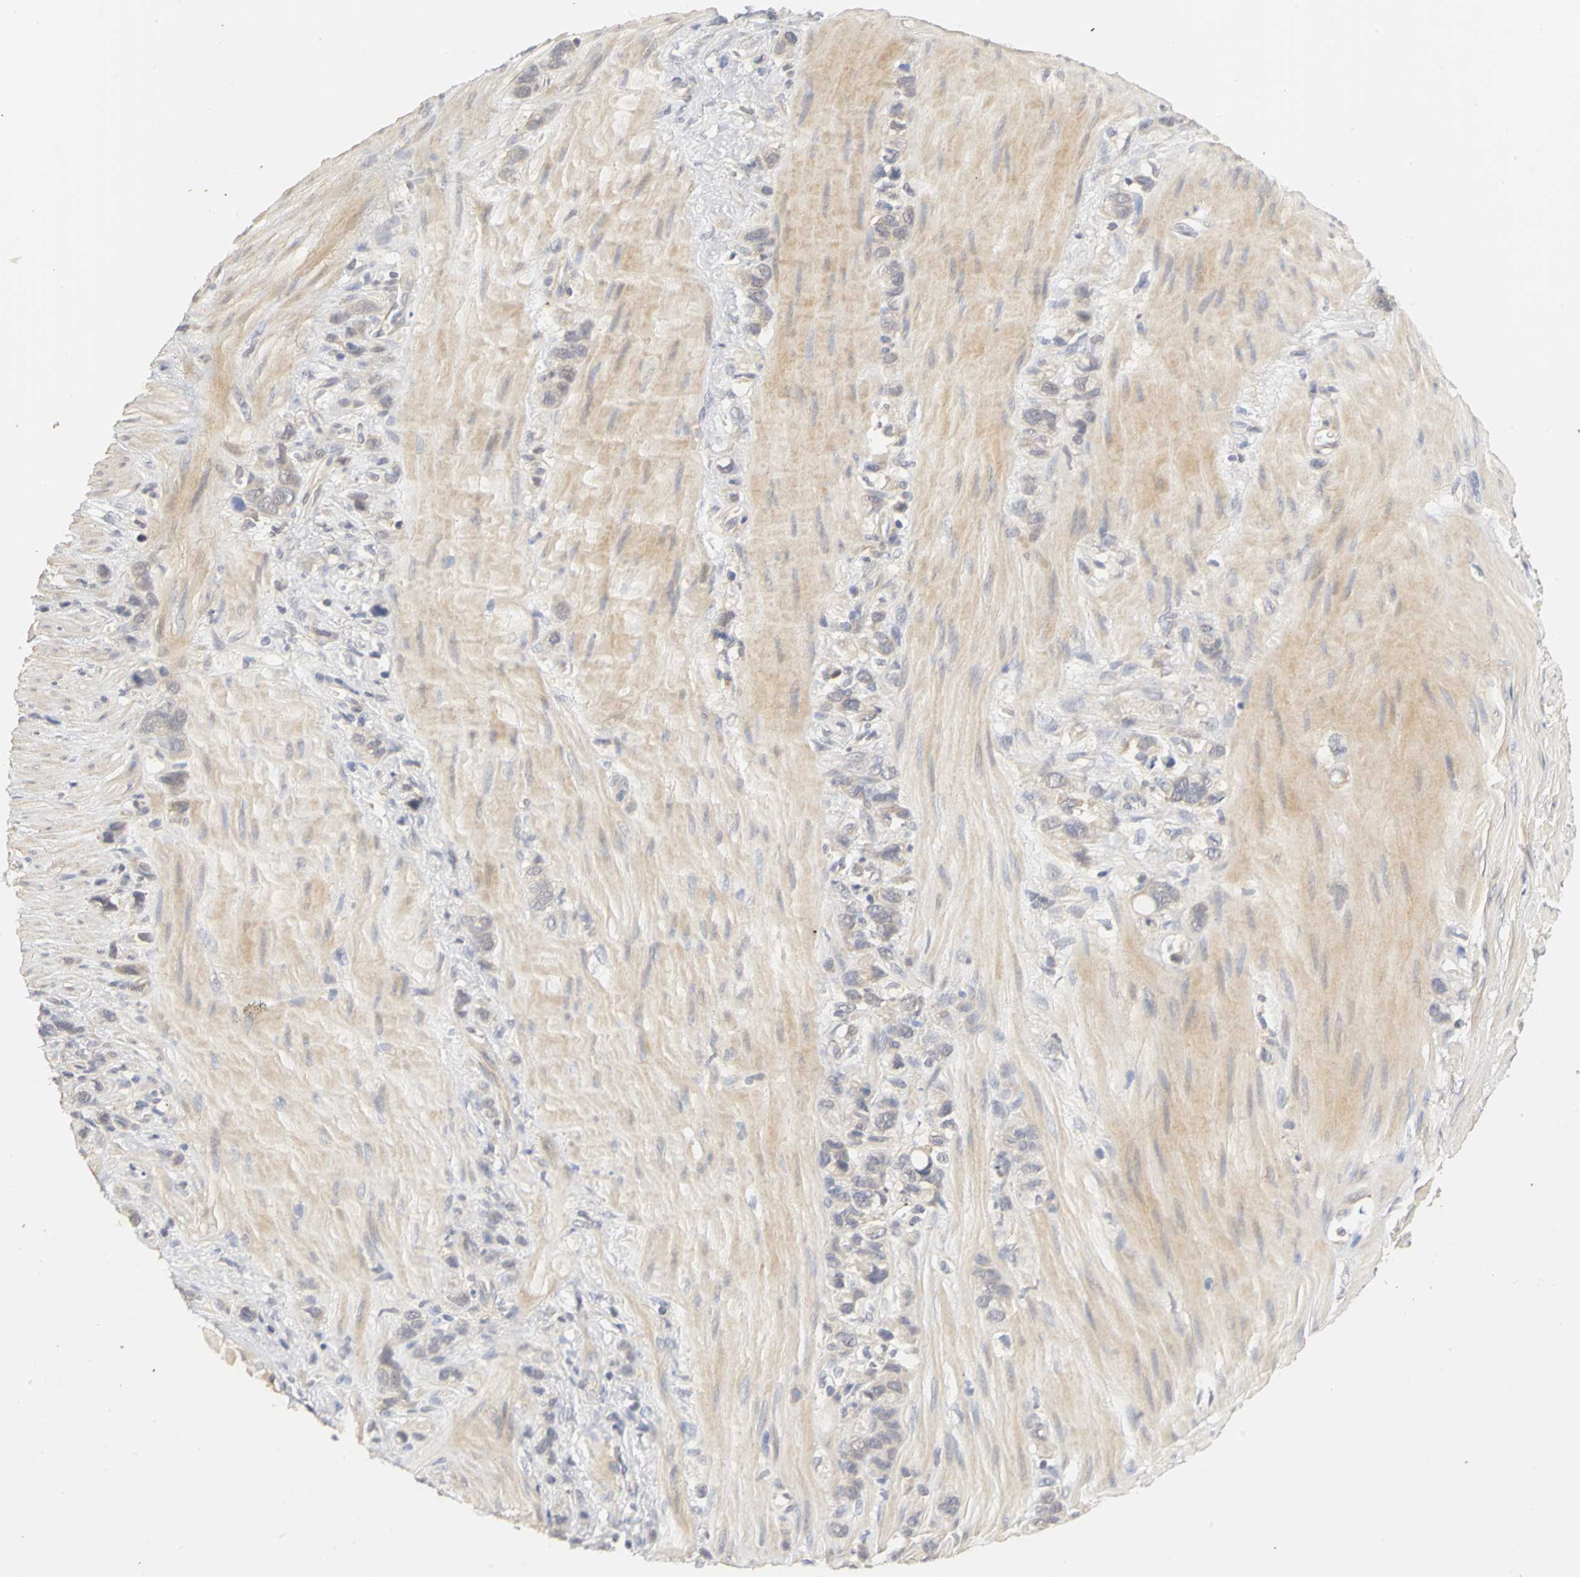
{"staining": {"intensity": "weak", "quantity": "25%-75%", "location": "cytoplasmic/membranous"}, "tissue": "stomach cancer", "cell_type": "Tumor cells", "image_type": "cancer", "snomed": [{"axis": "morphology", "description": "Normal tissue, NOS"}, {"axis": "morphology", "description": "Adenocarcinoma, NOS"}, {"axis": "morphology", "description": "Adenocarcinoma, High grade"}, {"axis": "topography", "description": "Stomach, upper"}, {"axis": "topography", "description": "Stomach"}], "caption": "Immunohistochemical staining of human stomach high-grade adenocarcinoma shows low levels of weak cytoplasmic/membranous protein staining in approximately 25%-75% of tumor cells.", "gene": "PGR", "patient": {"sex": "female", "age": 65}}